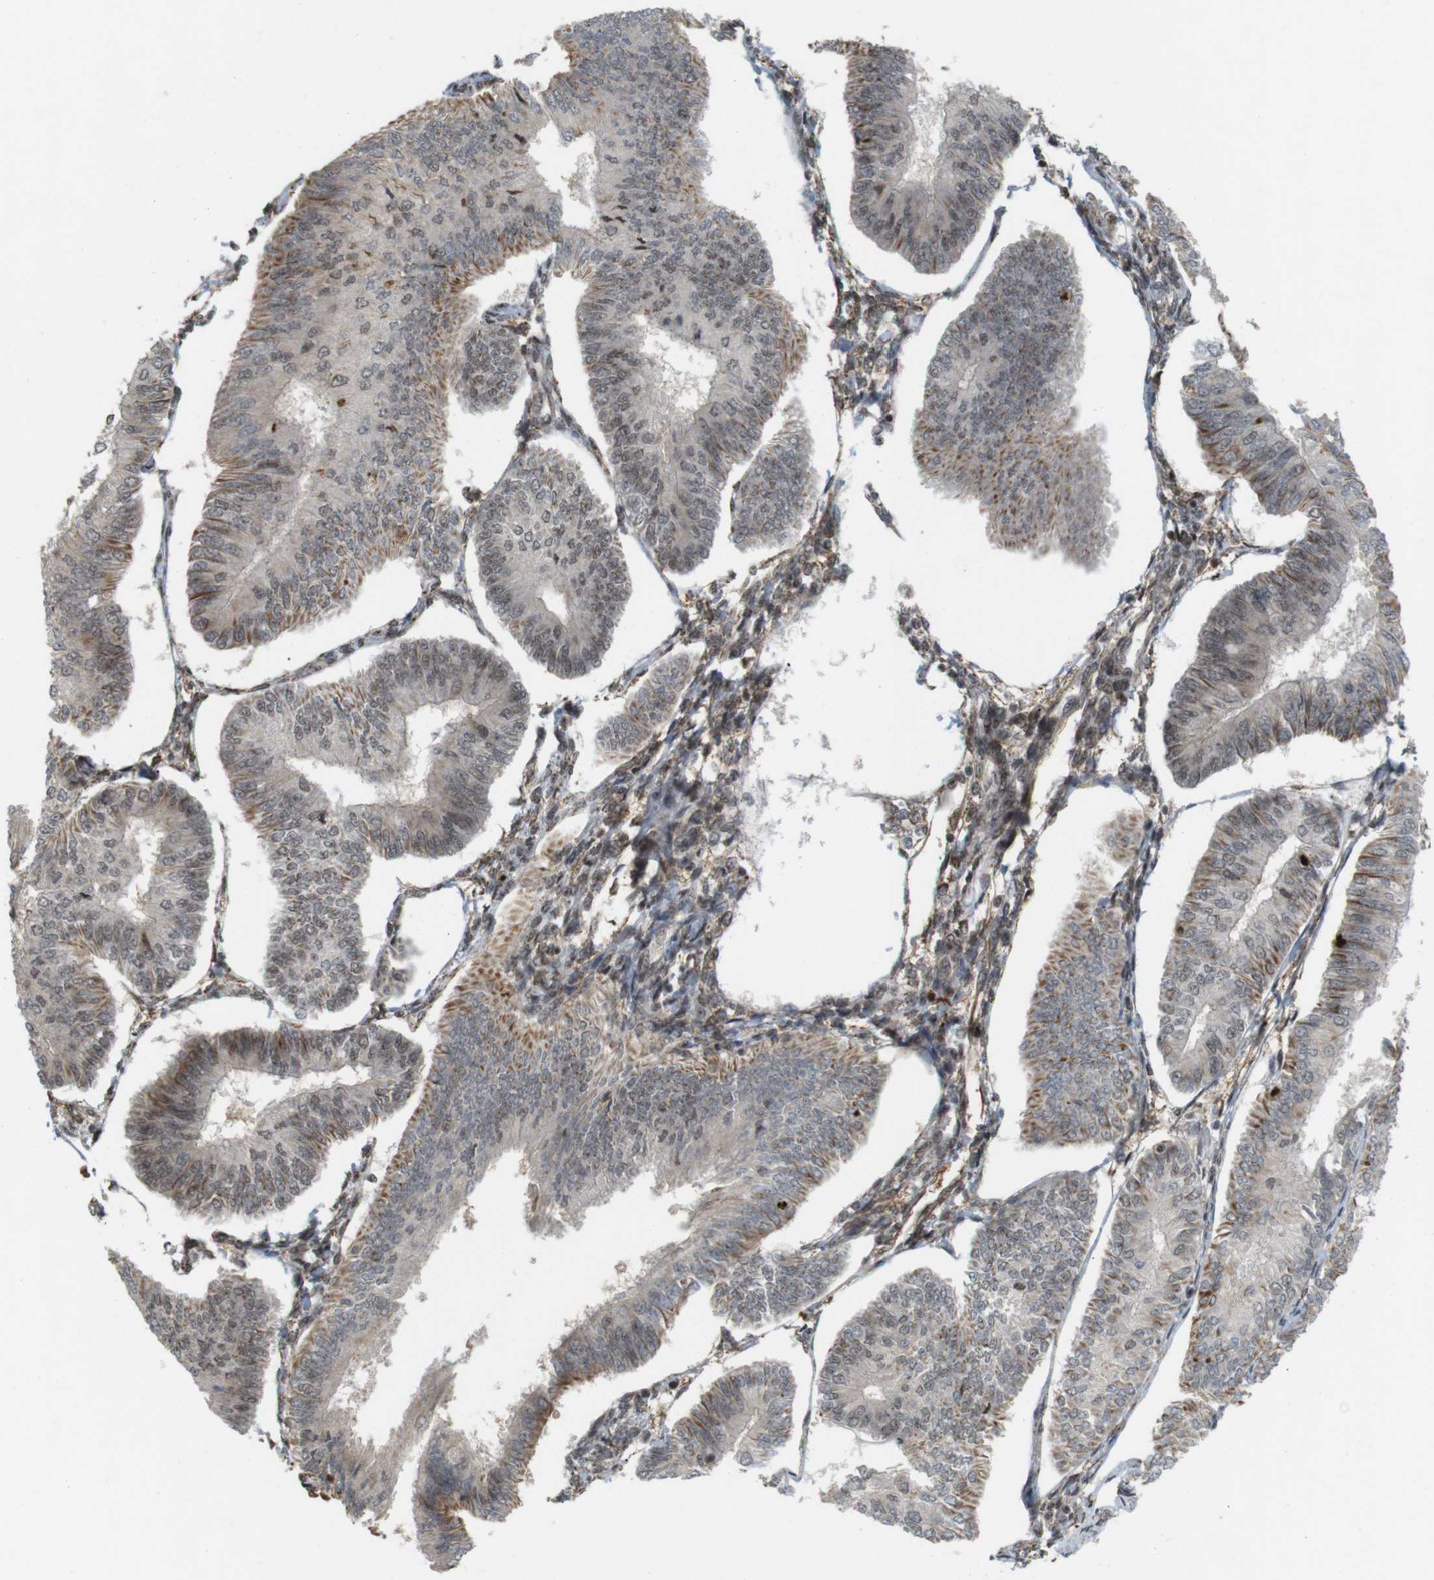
{"staining": {"intensity": "moderate", "quantity": ">75%", "location": "cytoplasmic/membranous,nuclear"}, "tissue": "endometrial cancer", "cell_type": "Tumor cells", "image_type": "cancer", "snomed": [{"axis": "morphology", "description": "Adenocarcinoma, NOS"}, {"axis": "topography", "description": "Endometrium"}], "caption": "Protein expression analysis of human endometrial cancer reveals moderate cytoplasmic/membranous and nuclear expression in about >75% of tumor cells.", "gene": "SP2", "patient": {"sex": "female", "age": 58}}